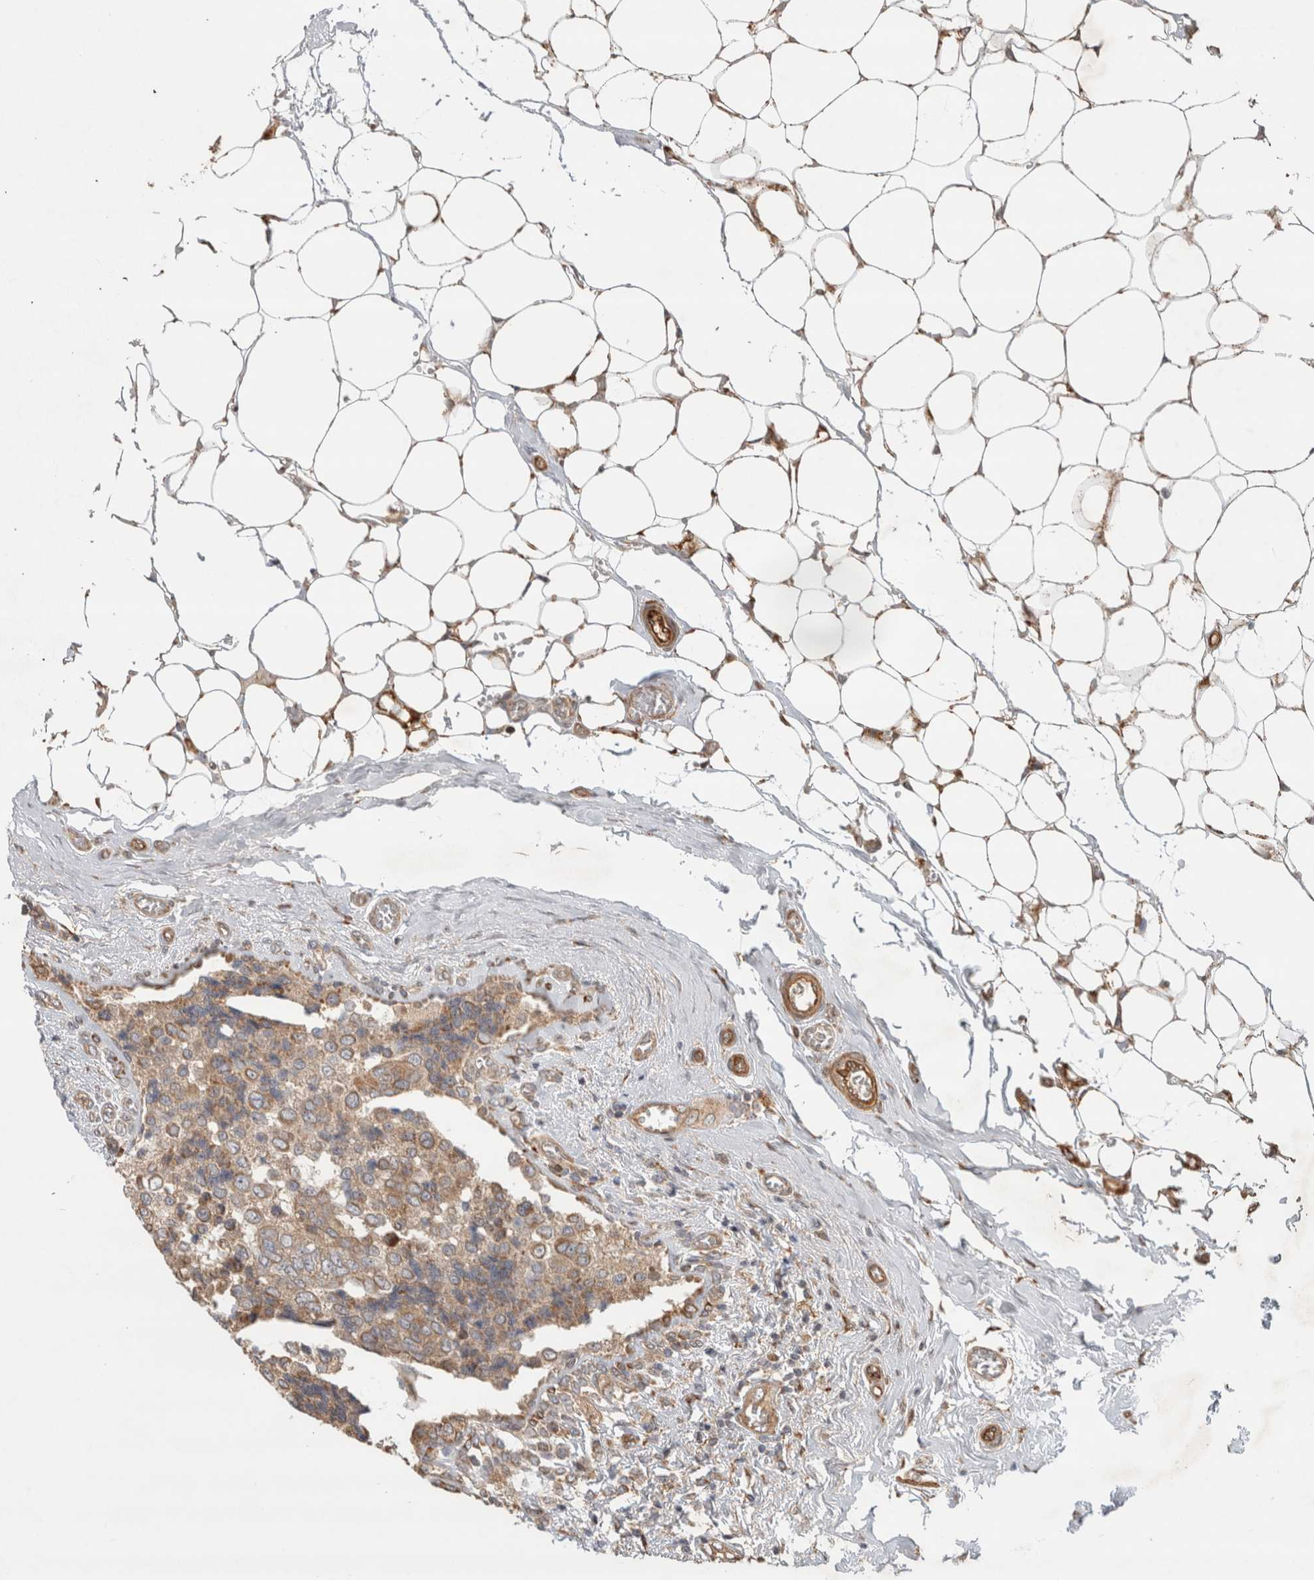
{"staining": {"intensity": "moderate", "quantity": ">75%", "location": "cytoplasmic/membranous"}, "tissue": "breast cancer", "cell_type": "Tumor cells", "image_type": "cancer", "snomed": [{"axis": "morphology", "description": "Normal tissue, NOS"}, {"axis": "morphology", "description": "Duct carcinoma"}, {"axis": "topography", "description": "Breast"}], "caption": "An image of human breast cancer stained for a protein demonstrates moderate cytoplasmic/membranous brown staining in tumor cells.", "gene": "TUBD1", "patient": {"sex": "female", "age": 43}}